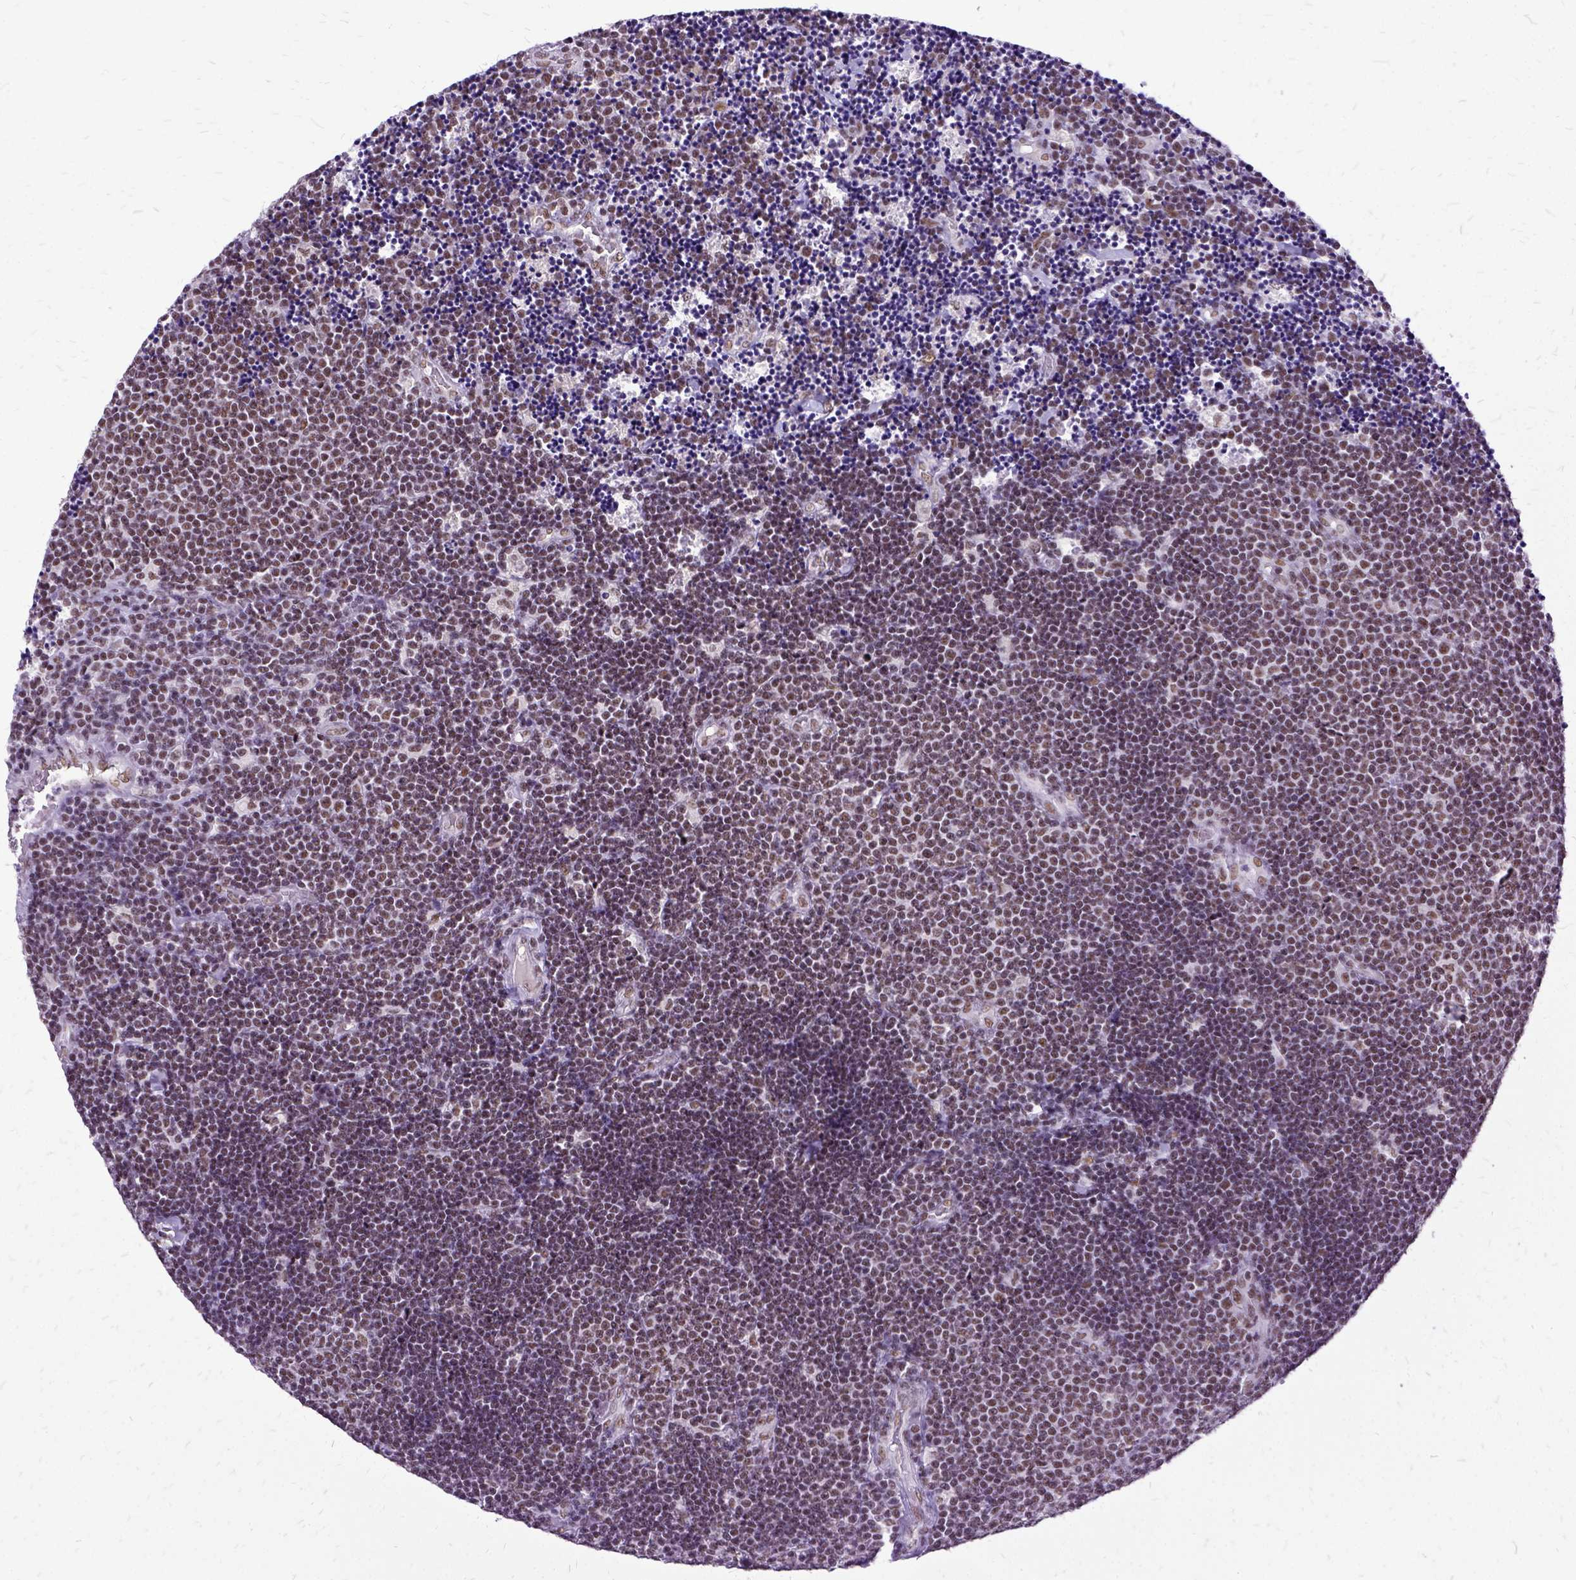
{"staining": {"intensity": "moderate", "quantity": ">75%", "location": "nuclear"}, "tissue": "lymphoma", "cell_type": "Tumor cells", "image_type": "cancer", "snomed": [{"axis": "morphology", "description": "Malignant lymphoma, non-Hodgkin's type, Low grade"}, {"axis": "topography", "description": "Brain"}], "caption": "Immunohistochemical staining of human lymphoma shows moderate nuclear protein expression in about >75% of tumor cells. (IHC, brightfield microscopy, high magnification).", "gene": "SETD1A", "patient": {"sex": "female", "age": 66}}